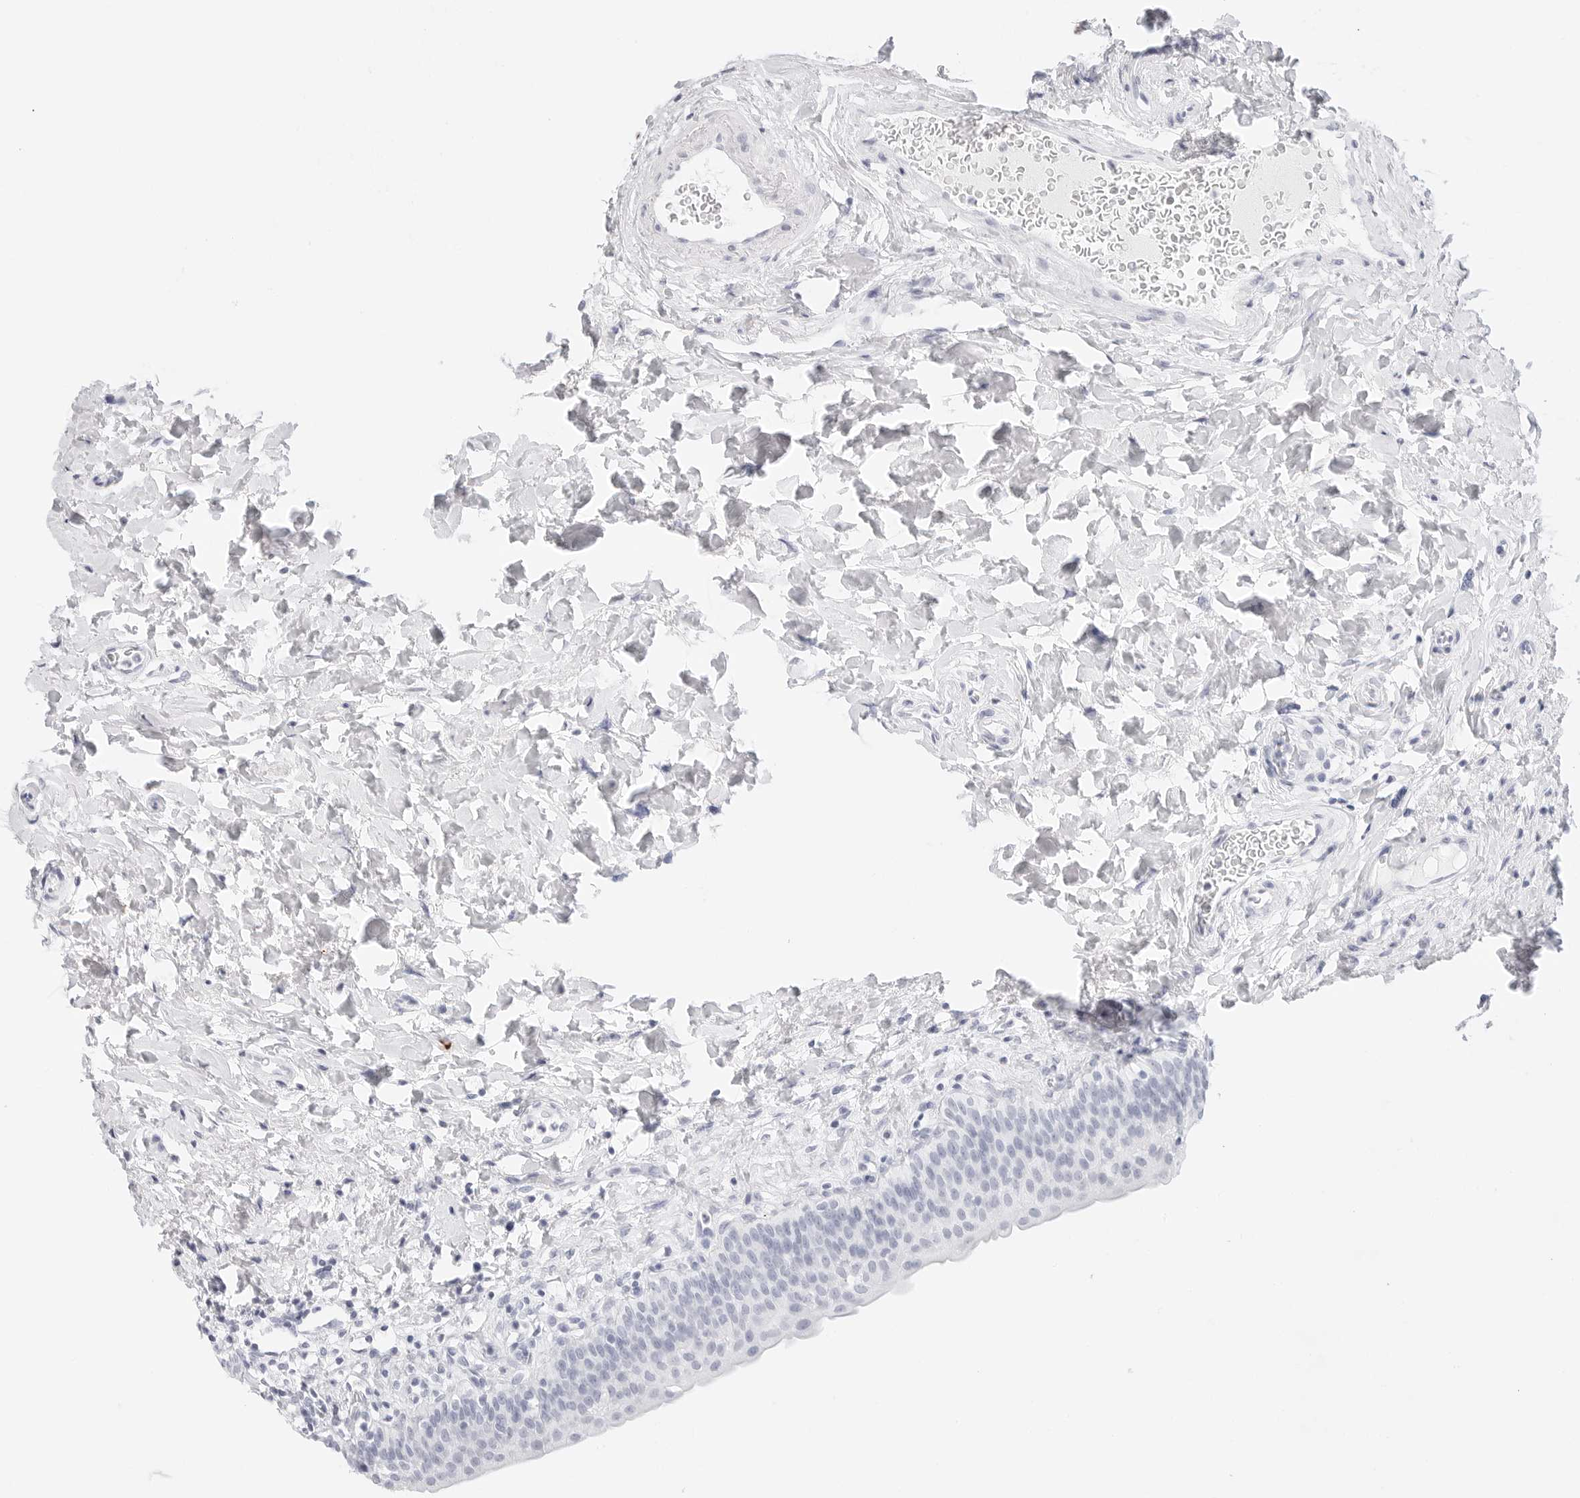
{"staining": {"intensity": "negative", "quantity": "none", "location": "none"}, "tissue": "urinary bladder", "cell_type": "Urothelial cells", "image_type": "normal", "snomed": [{"axis": "morphology", "description": "Normal tissue, NOS"}, {"axis": "topography", "description": "Urinary bladder"}], "caption": "The photomicrograph shows no staining of urothelial cells in unremarkable urinary bladder. The staining is performed using DAB (3,3'-diaminobenzidine) brown chromogen with nuclei counter-stained in using hematoxylin.", "gene": "TFF2", "patient": {"sex": "male", "age": 83}}